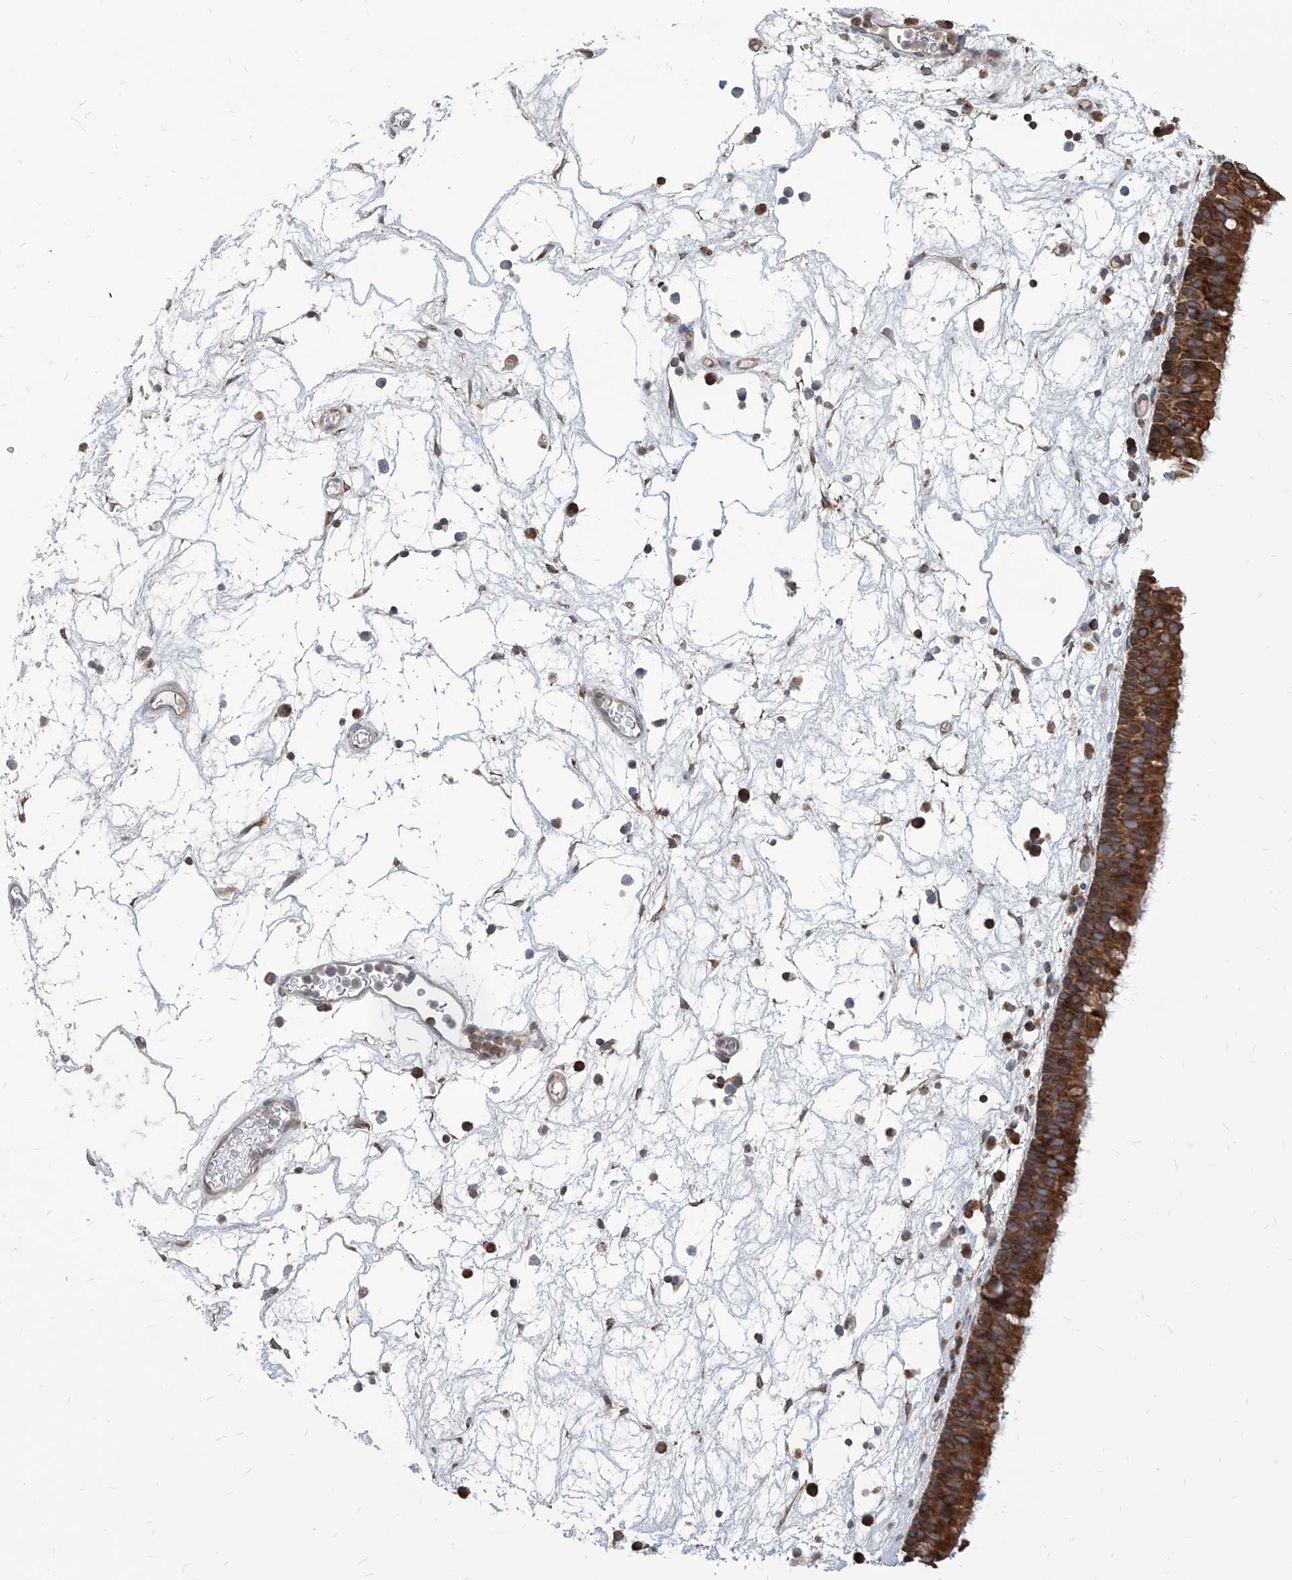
{"staining": {"intensity": "strong", "quantity": ">75%", "location": "cytoplasmic/membranous"}, "tissue": "nasopharynx", "cell_type": "Respiratory epithelial cells", "image_type": "normal", "snomed": [{"axis": "morphology", "description": "Normal tissue, NOS"}, {"axis": "morphology", "description": "Inflammation, NOS"}, {"axis": "morphology", "description": "Malignant melanoma, Metastatic site"}, {"axis": "topography", "description": "Nasopharynx"}], "caption": "Immunohistochemical staining of unremarkable nasopharynx shows high levels of strong cytoplasmic/membranous positivity in about >75% of respiratory epithelial cells.", "gene": "FAM83B", "patient": {"sex": "male", "age": 70}}